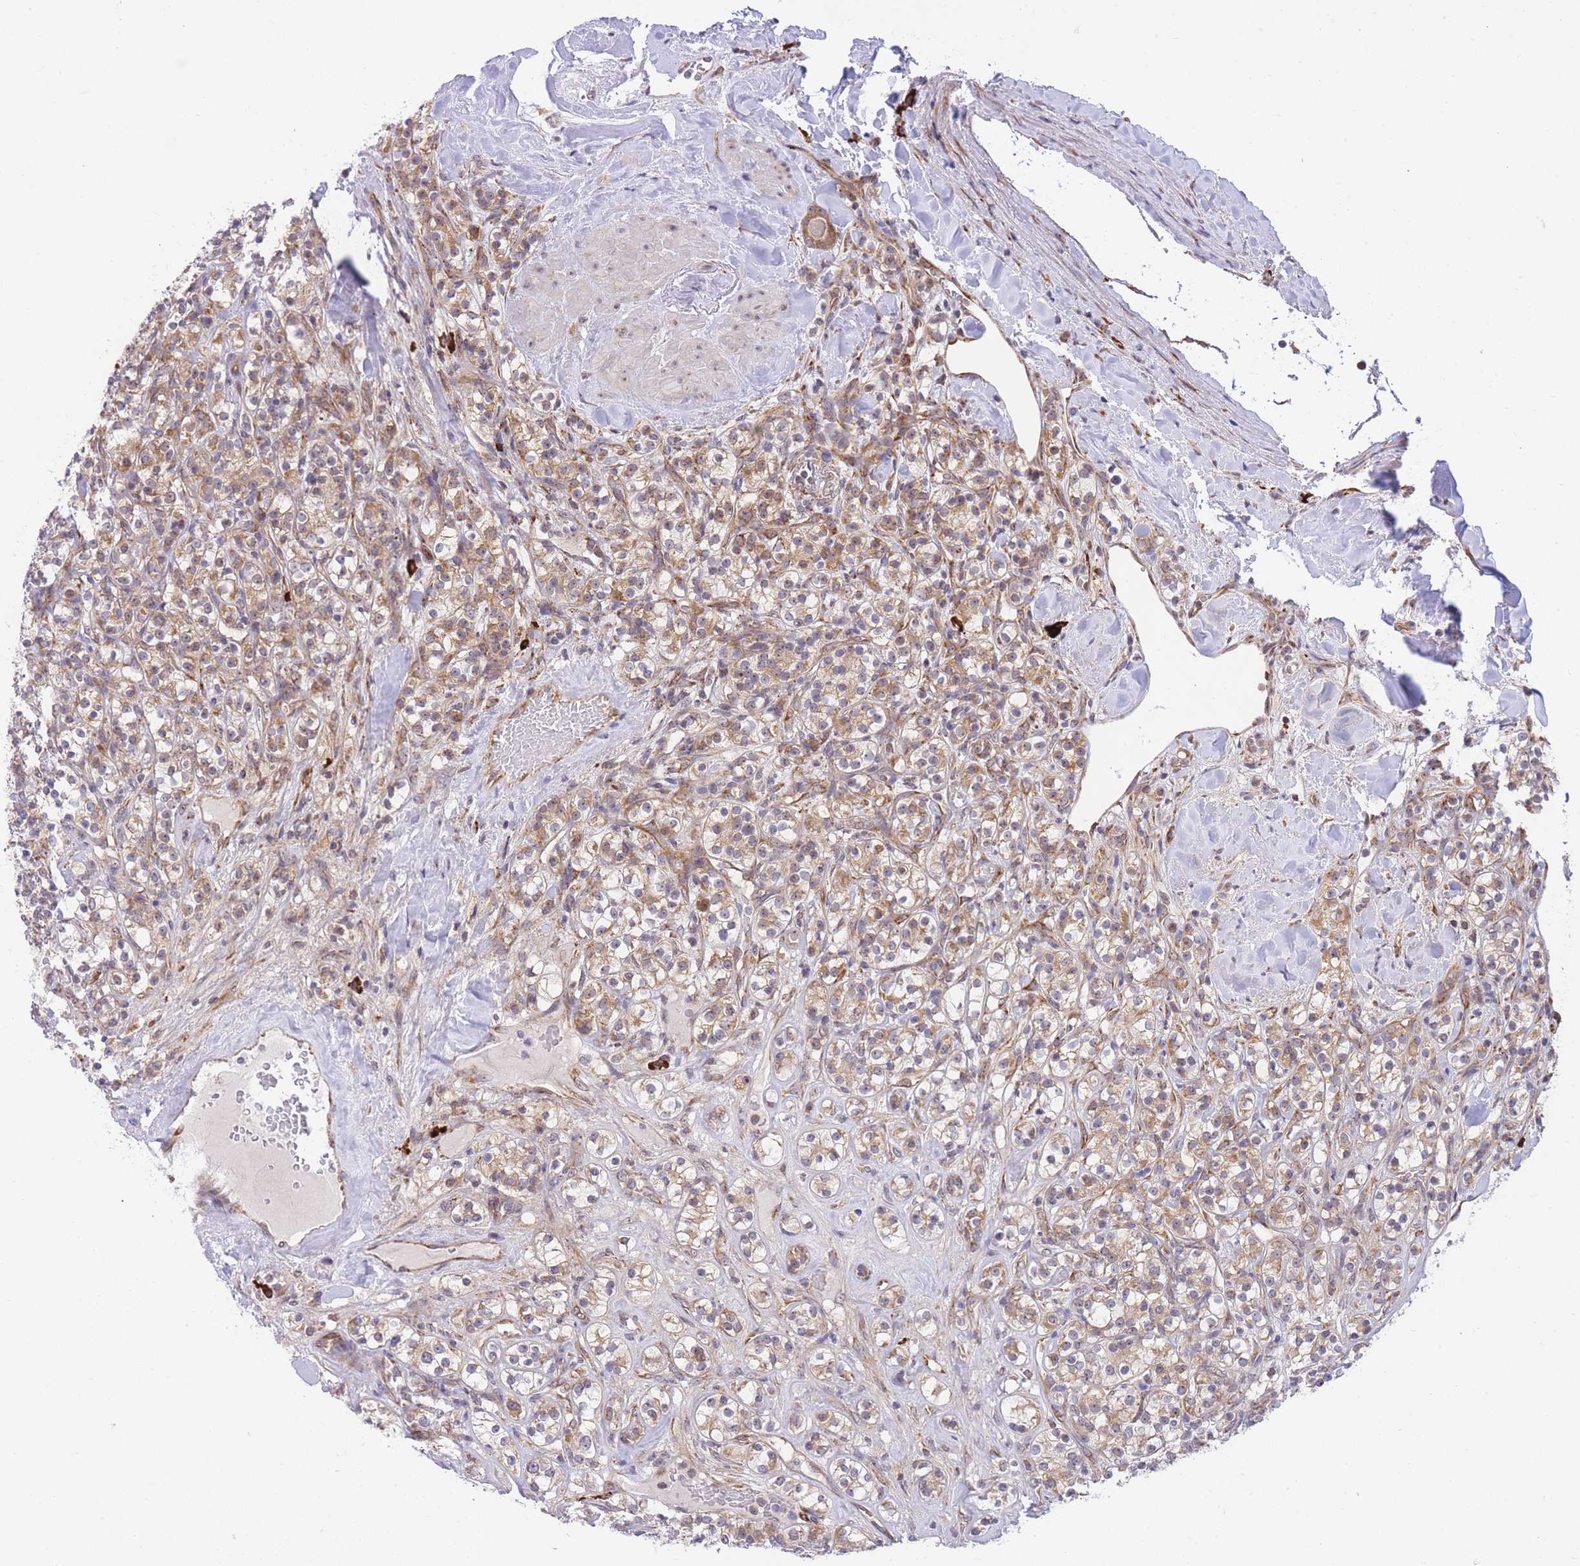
{"staining": {"intensity": "moderate", "quantity": ">75%", "location": "cytoplasmic/membranous"}, "tissue": "renal cancer", "cell_type": "Tumor cells", "image_type": "cancer", "snomed": [{"axis": "morphology", "description": "Adenocarcinoma, NOS"}, {"axis": "topography", "description": "Kidney"}], "caption": "Renal adenocarcinoma stained for a protein (brown) reveals moderate cytoplasmic/membranous positive positivity in about >75% of tumor cells.", "gene": "EXOSC8", "patient": {"sex": "male", "age": 77}}